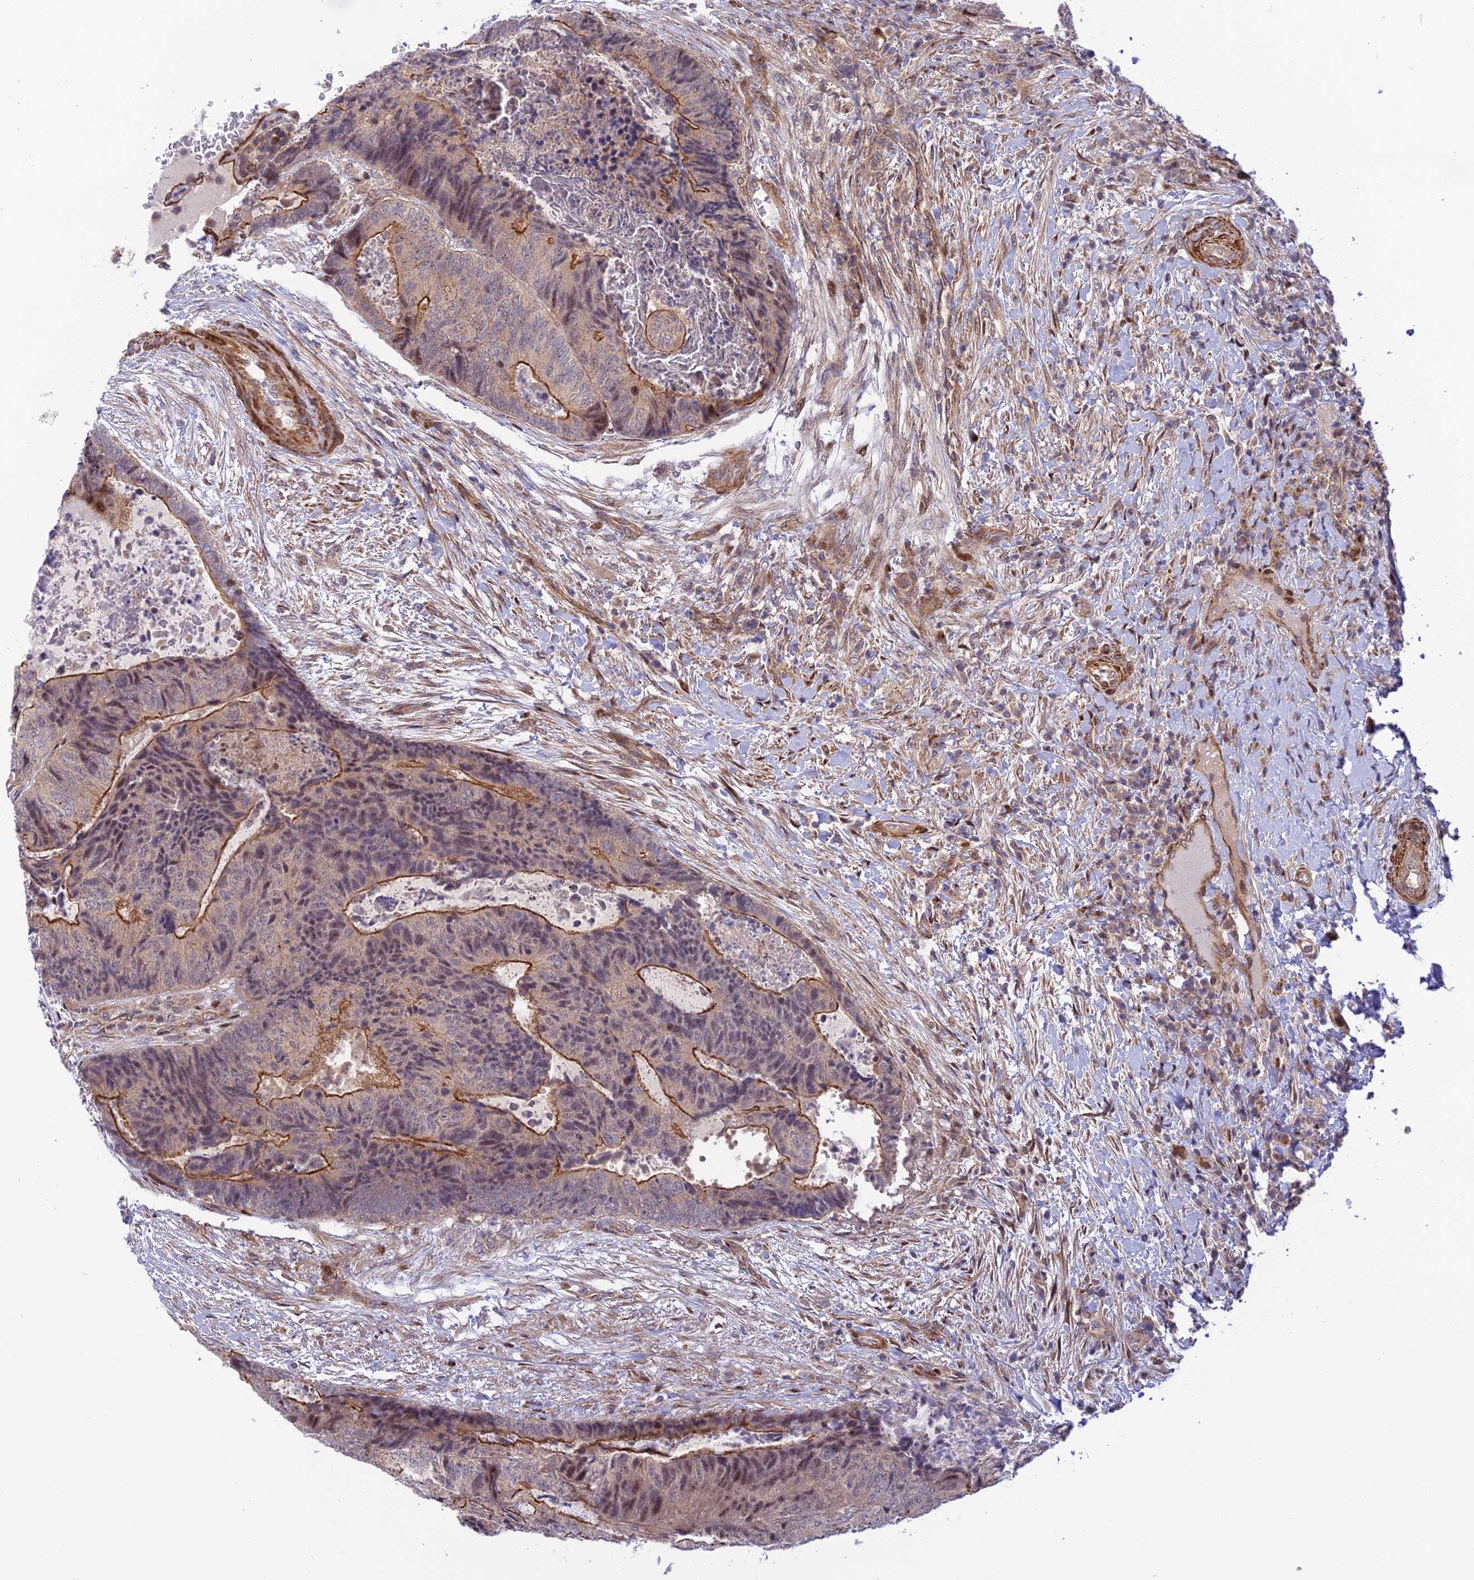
{"staining": {"intensity": "strong", "quantity": "25%-75%", "location": "cytoplasmic/membranous"}, "tissue": "colorectal cancer", "cell_type": "Tumor cells", "image_type": "cancer", "snomed": [{"axis": "morphology", "description": "Adenocarcinoma, NOS"}, {"axis": "topography", "description": "Colon"}], "caption": "IHC photomicrograph of neoplastic tissue: human colorectal cancer stained using immunohistochemistry demonstrates high levels of strong protein expression localized specifically in the cytoplasmic/membranous of tumor cells, appearing as a cytoplasmic/membranous brown color.", "gene": "ZNF584", "patient": {"sex": "female", "age": 67}}